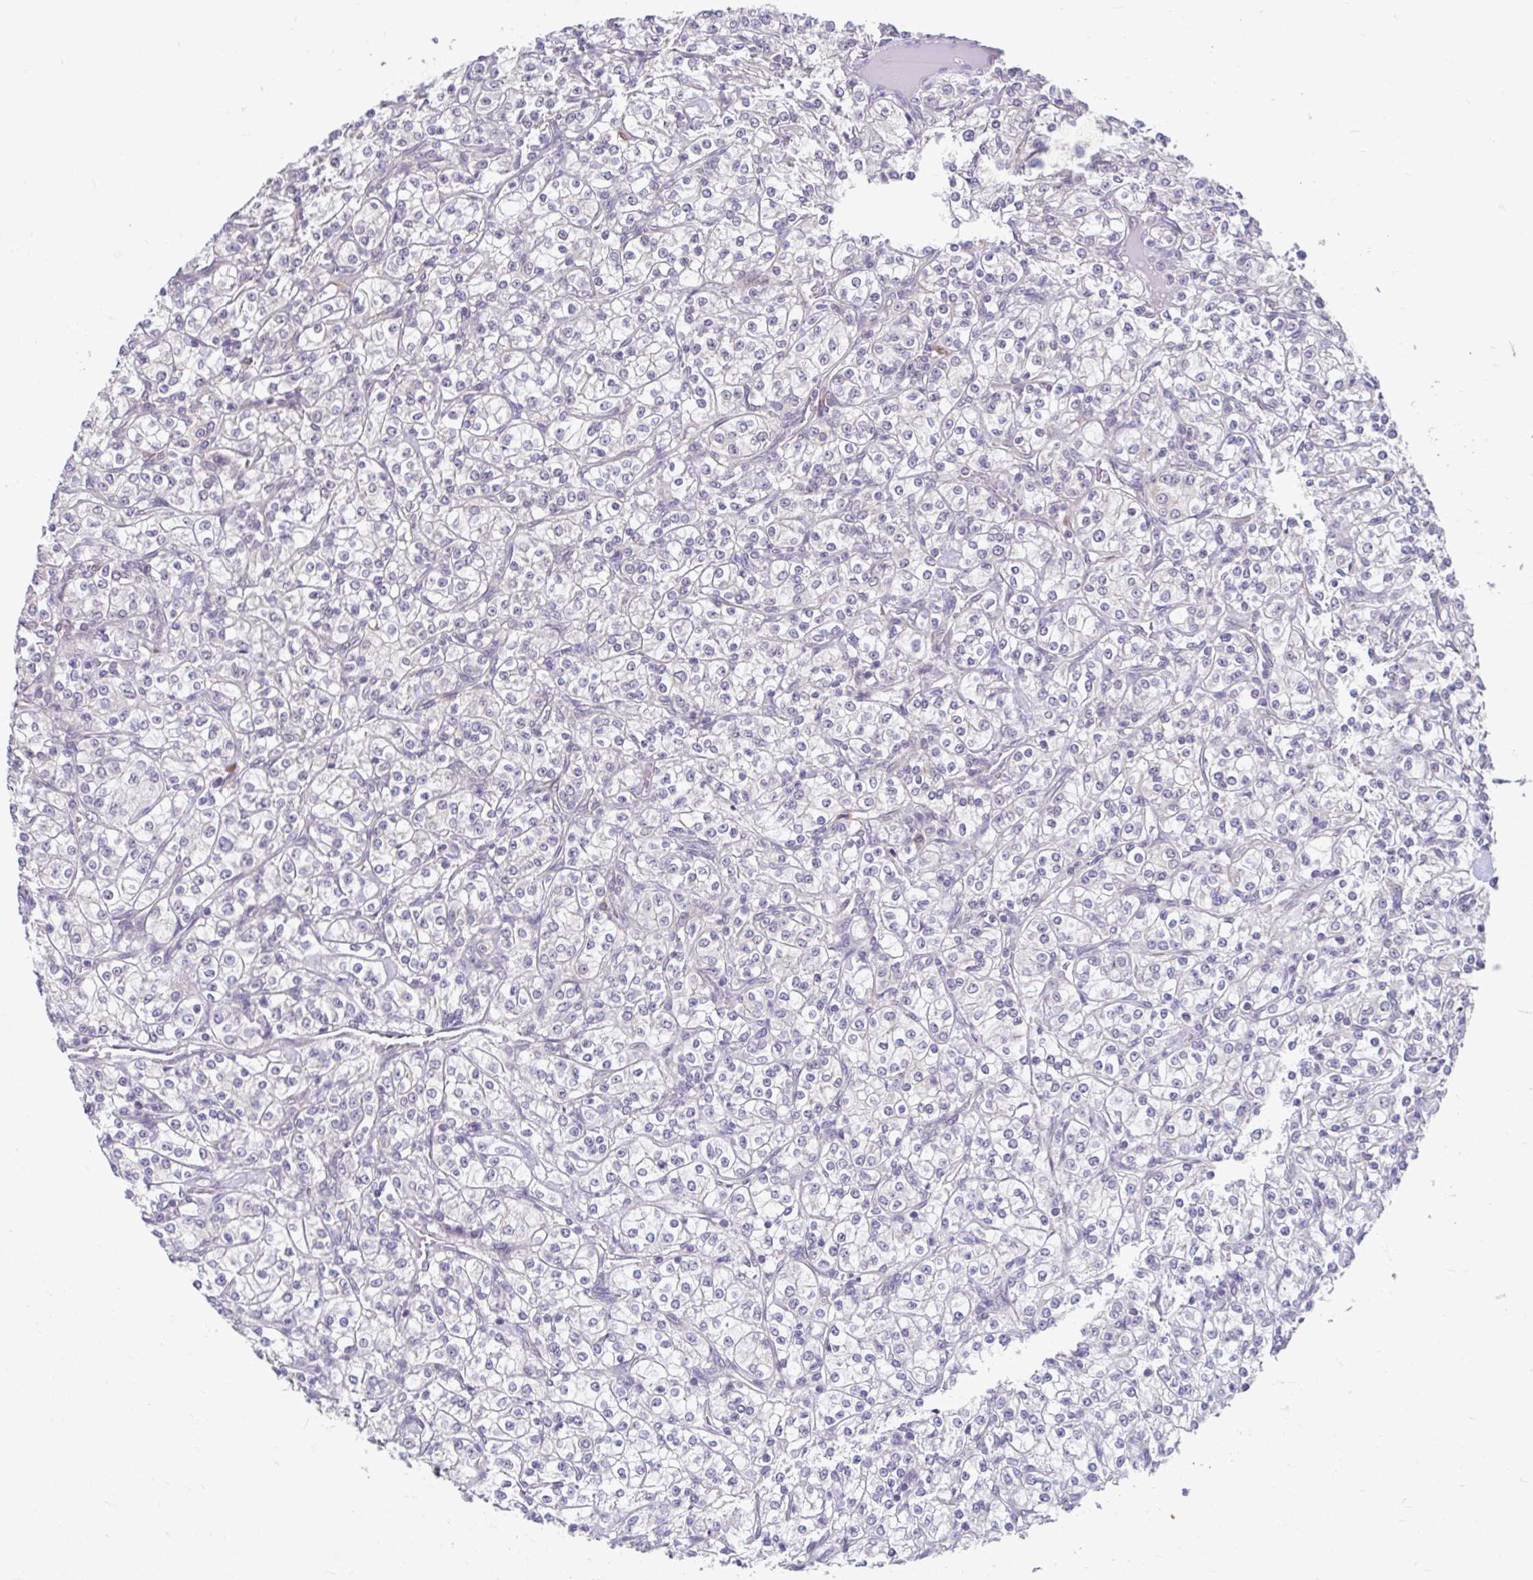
{"staining": {"intensity": "weak", "quantity": "<25%", "location": "cytoplasmic/membranous"}, "tissue": "renal cancer", "cell_type": "Tumor cells", "image_type": "cancer", "snomed": [{"axis": "morphology", "description": "Adenocarcinoma, NOS"}, {"axis": "topography", "description": "Kidney"}], "caption": "DAB immunohistochemical staining of renal cancer (adenocarcinoma) shows no significant expression in tumor cells.", "gene": "NT5C1B", "patient": {"sex": "male", "age": 77}}